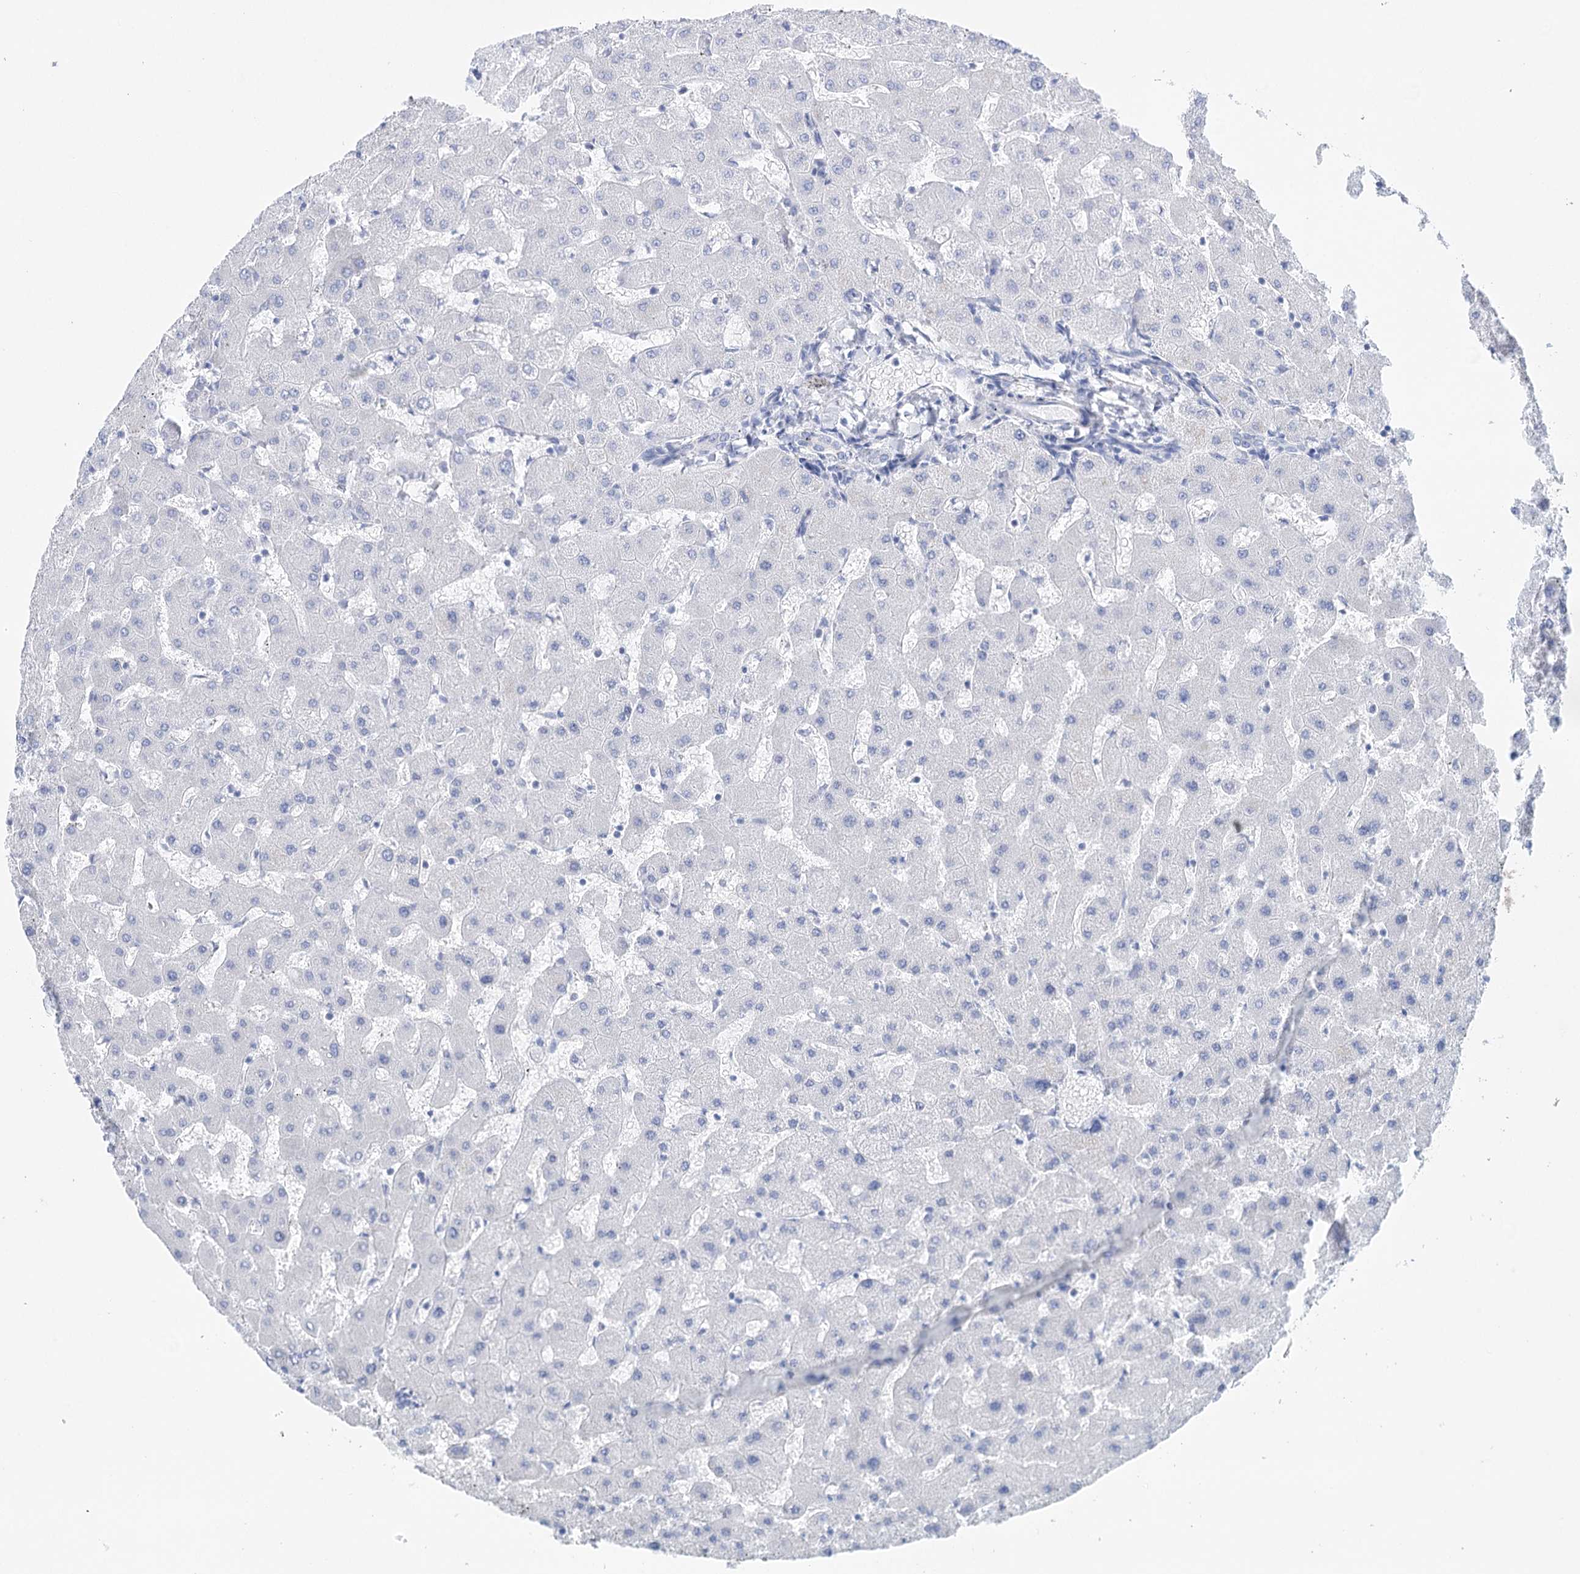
{"staining": {"intensity": "negative", "quantity": "none", "location": "none"}, "tissue": "liver", "cell_type": "Cholangiocytes", "image_type": "normal", "snomed": [{"axis": "morphology", "description": "Normal tissue, NOS"}, {"axis": "topography", "description": "Liver"}], "caption": "Protein analysis of normal liver shows no significant expression in cholangiocytes. (DAB (3,3'-diaminobenzidine) immunohistochemistry (IHC) with hematoxylin counter stain).", "gene": "LALBA", "patient": {"sex": "female", "age": 63}}